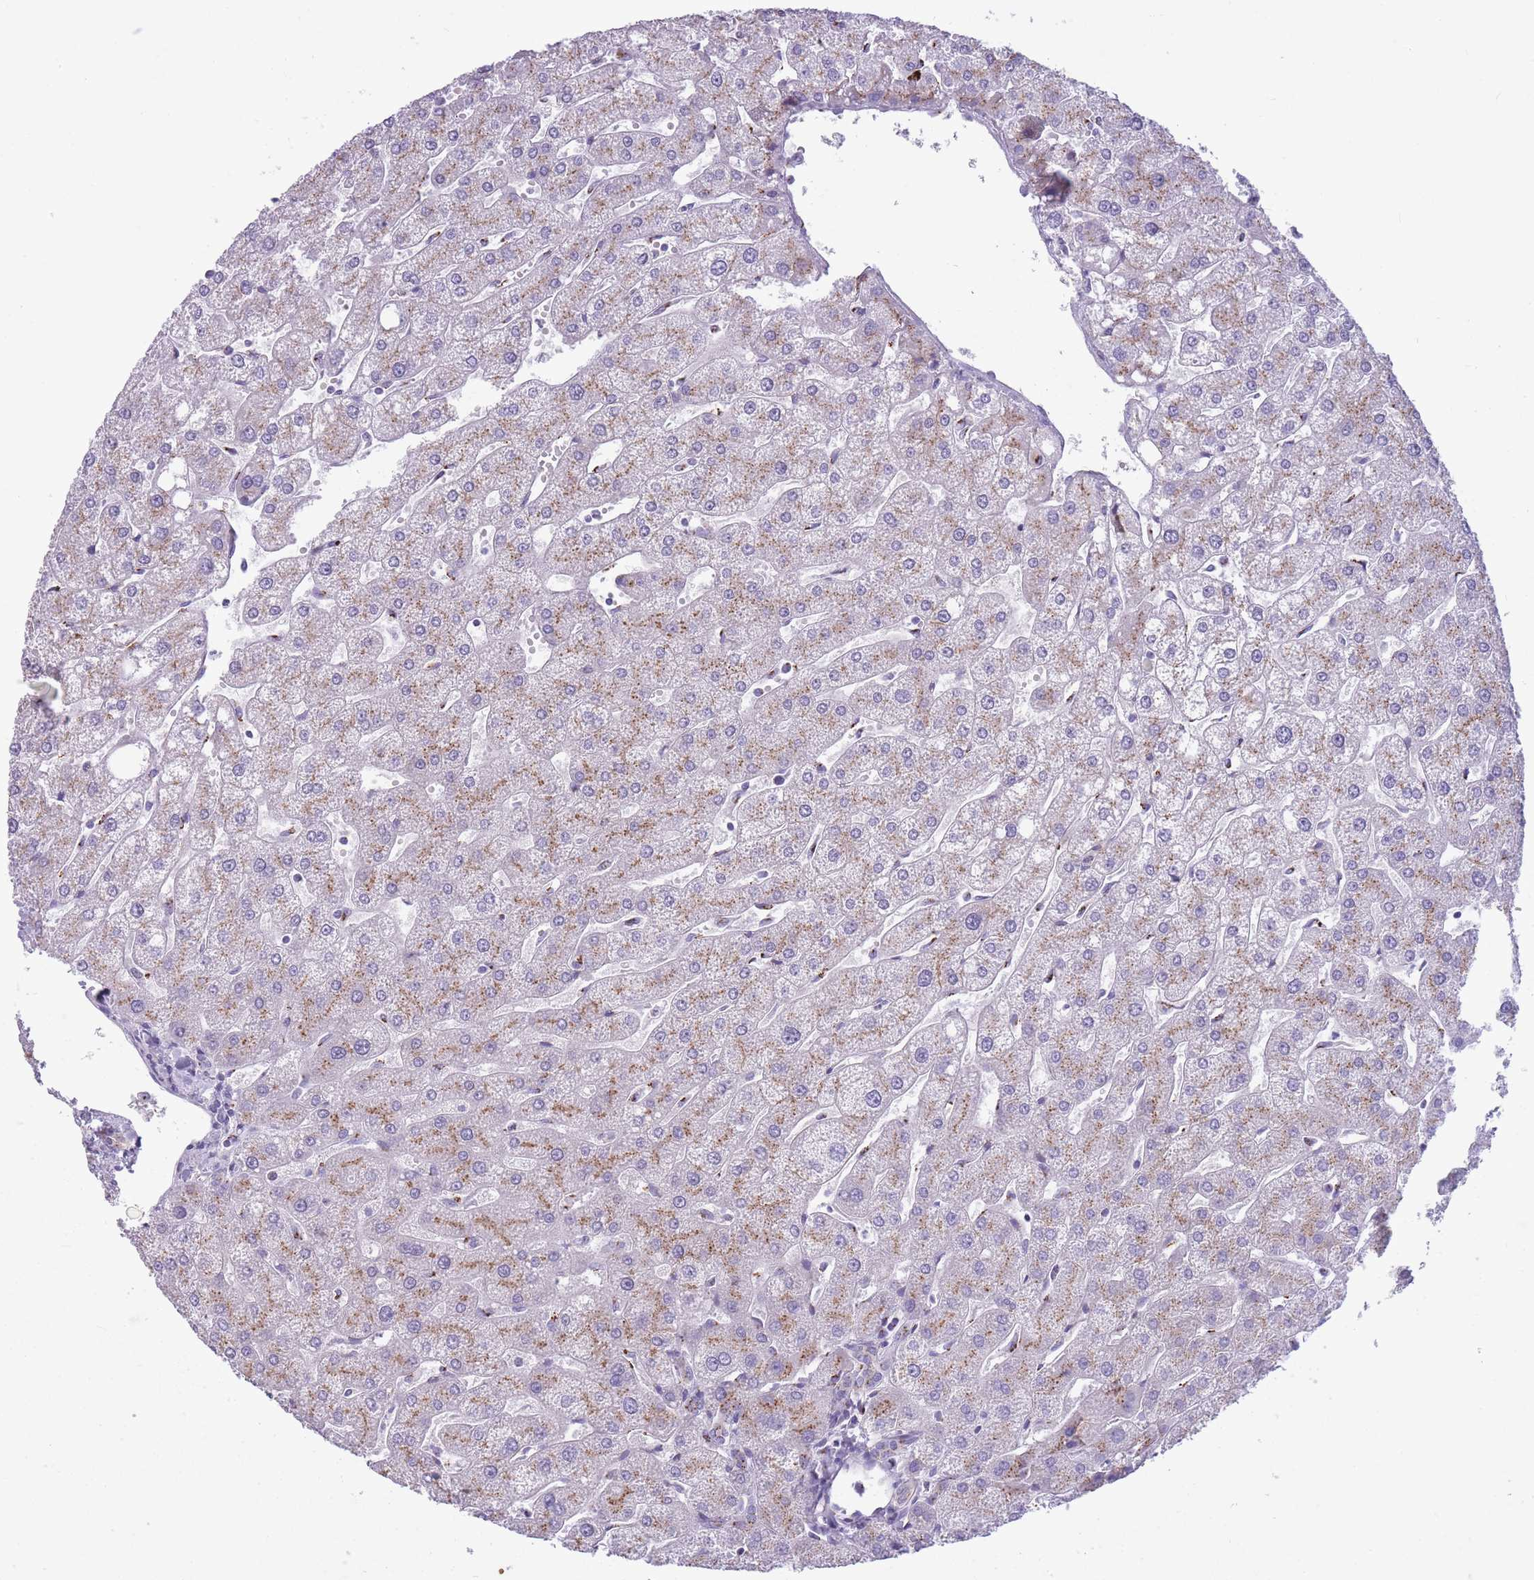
{"staining": {"intensity": "negative", "quantity": "none", "location": "none"}, "tissue": "liver", "cell_type": "Cholangiocytes", "image_type": "normal", "snomed": [{"axis": "morphology", "description": "Normal tissue, NOS"}, {"axis": "topography", "description": "Liver"}], "caption": "Immunohistochemistry (IHC) of normal liver demonstrates no staining in cholangiocytes.", "gene": "B4GALT2", "patient": {"sex": "male", "age": 67}}